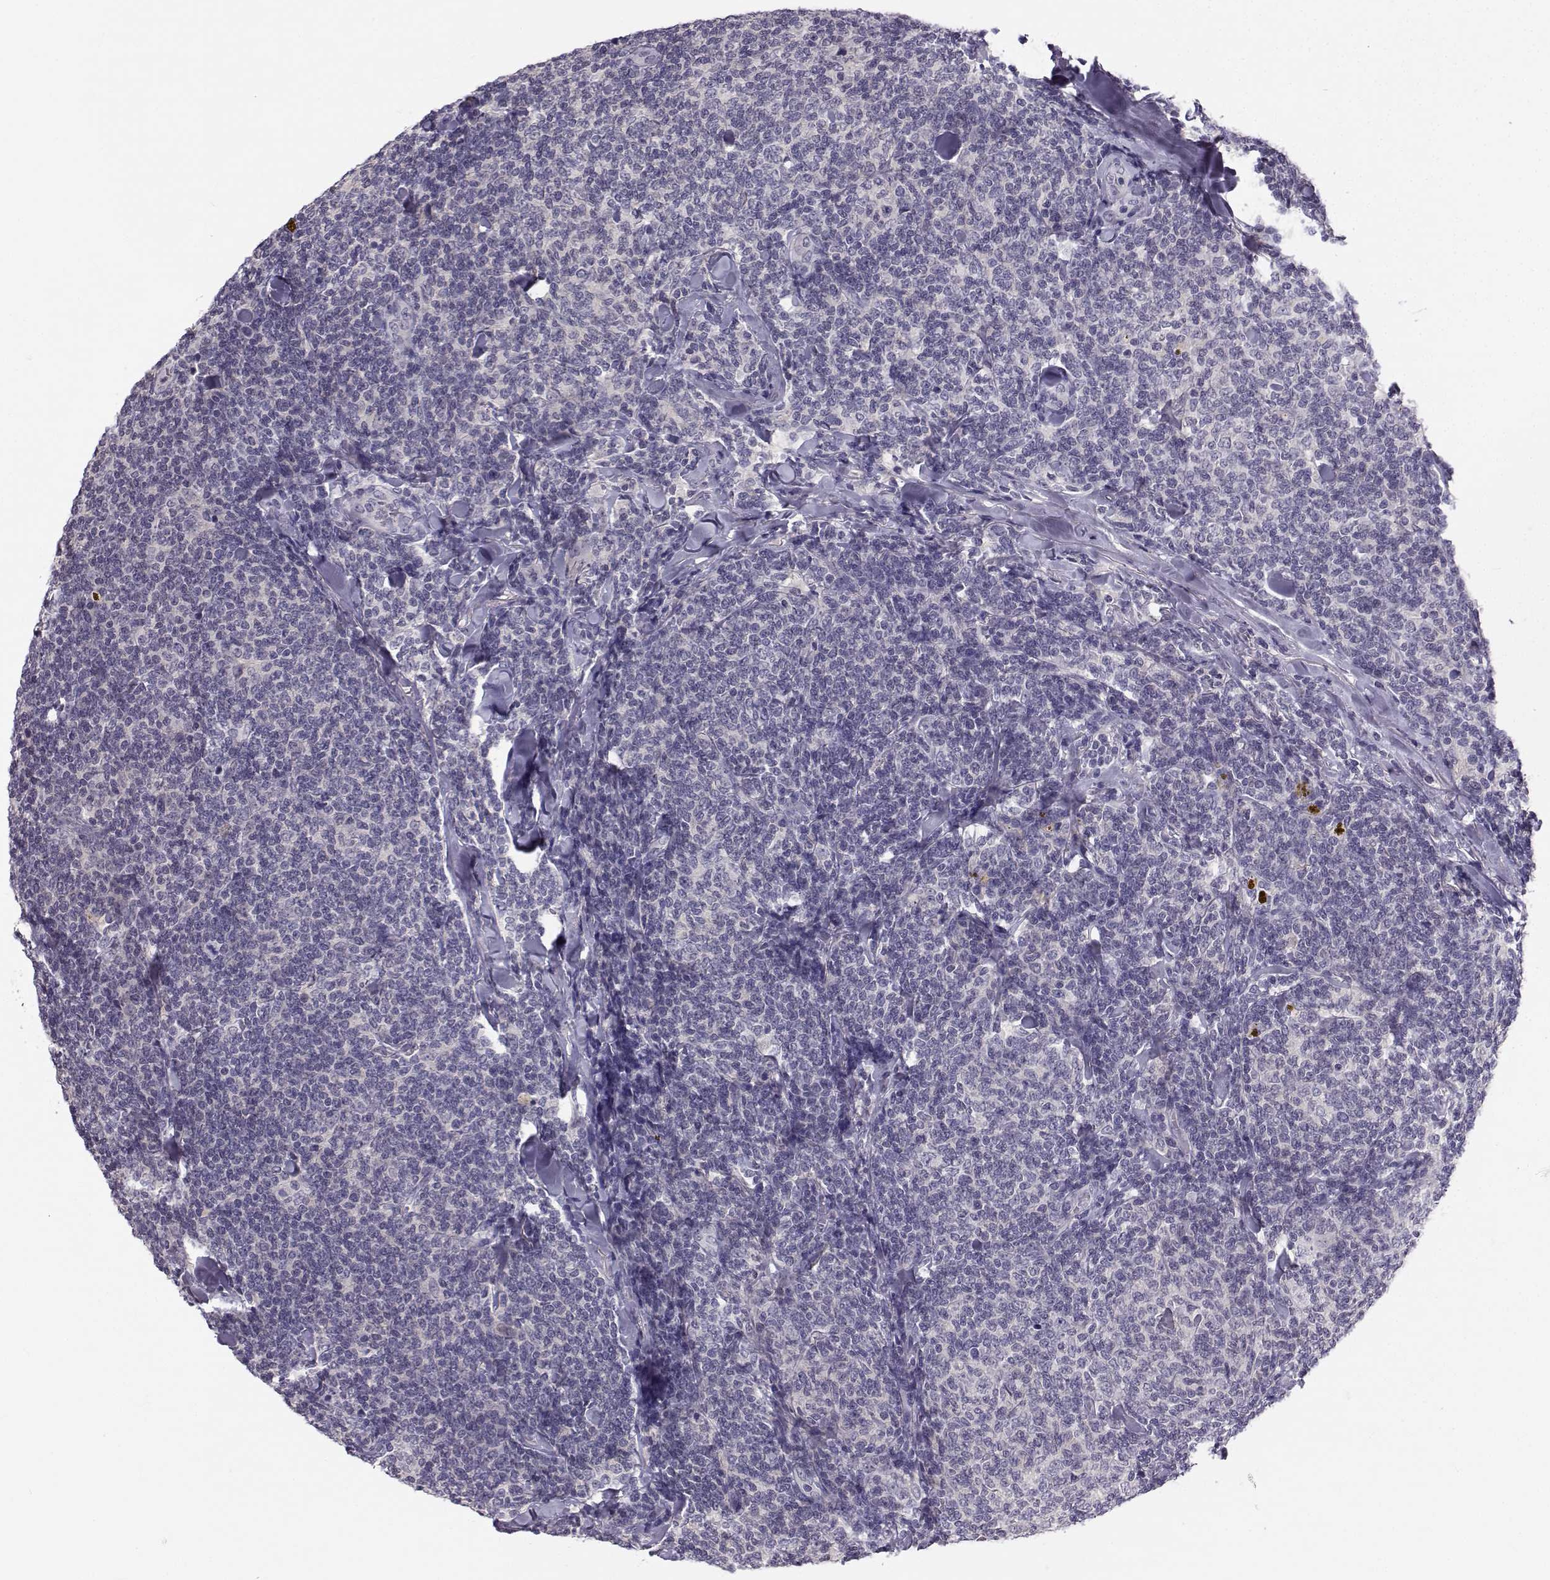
{"staining": {"intensity": "negative", "quantity": "none", "location": "none"}, "tissue": "lymphoma", "cell_type": "Tumor cells", "image_type": "cancer", "snomed": [{"axis": "morphology", "description": "Malignant lymphoma, non-Hodgkin's type, Low grade"}, {"axis": "topography", "description": "Lymph node"}], "caption": "This histopathology image is of lymphoma stained with IHC to label a protein in brown with the nuclei are counter-stained blue. There is no positivity in tumor cells. (DAB immunohistochemistry visualized using brightfield microscopy, high magnification).", "gene": "MROH7", "patient": {"sex": "female", "age": 56}}